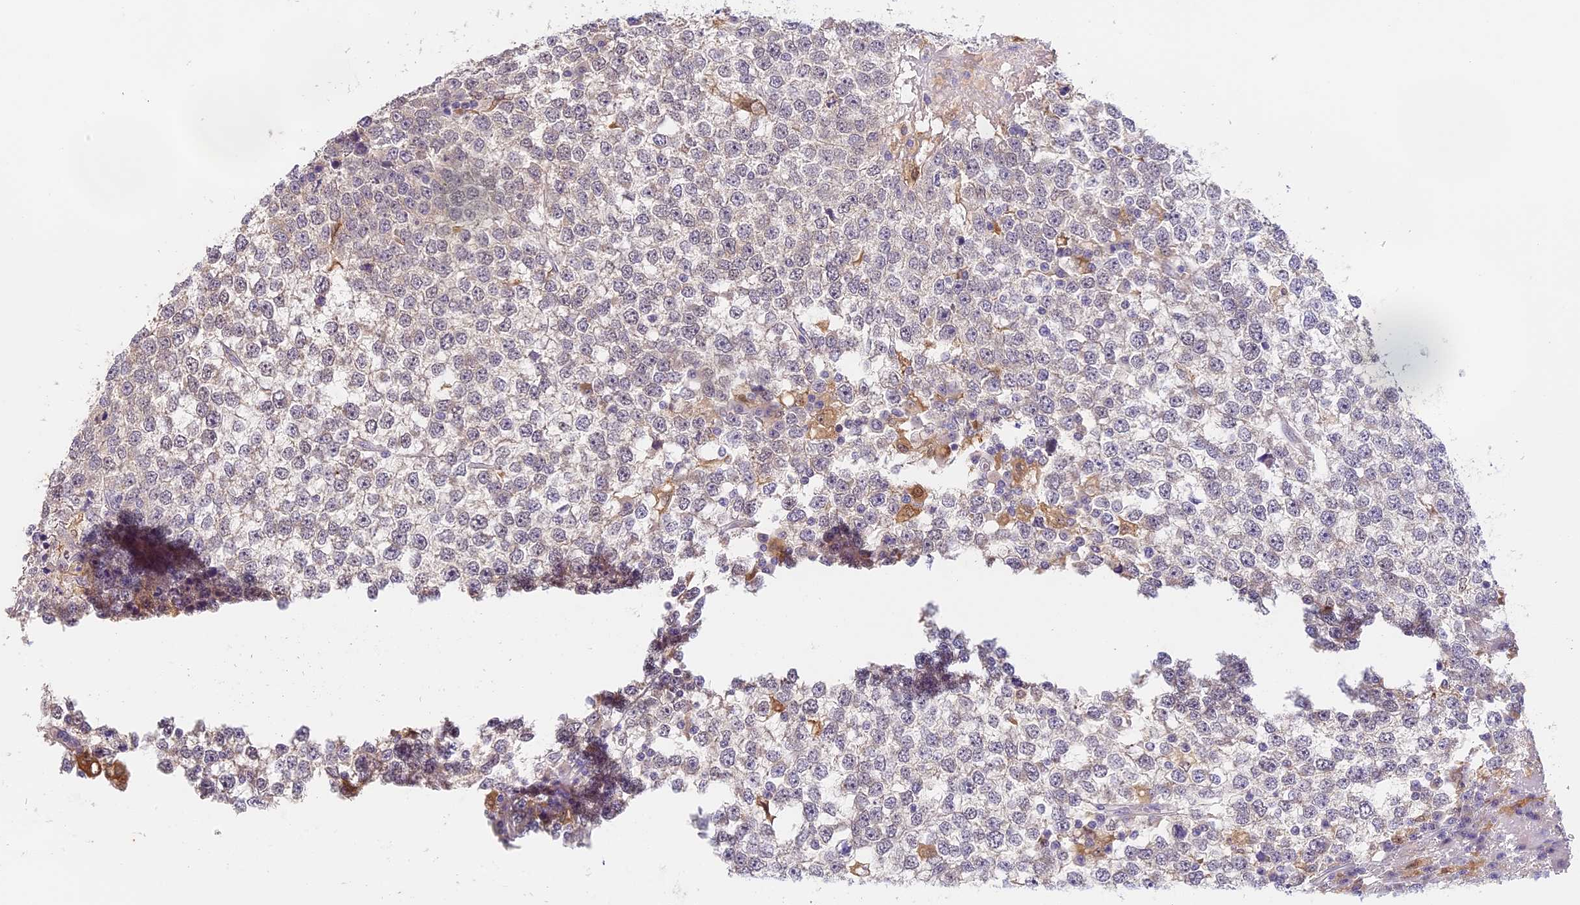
{"staining": {"intensity": "negative", "quantity": "none", "location": "none"}, "tissue": "testis cancer", "cell_type": "Tumor cells", "image_type": "cancer", "snomed": [{"axis": "morphology", "description": "Seminoma, NOS"}, {"axis": "topography", "description": "Testis"}], "caption": "The image demonstrates no staining of tumor cells in testis cancer.", "gene": "NCF4", "patient": {"sex": "male", "age": 65}}